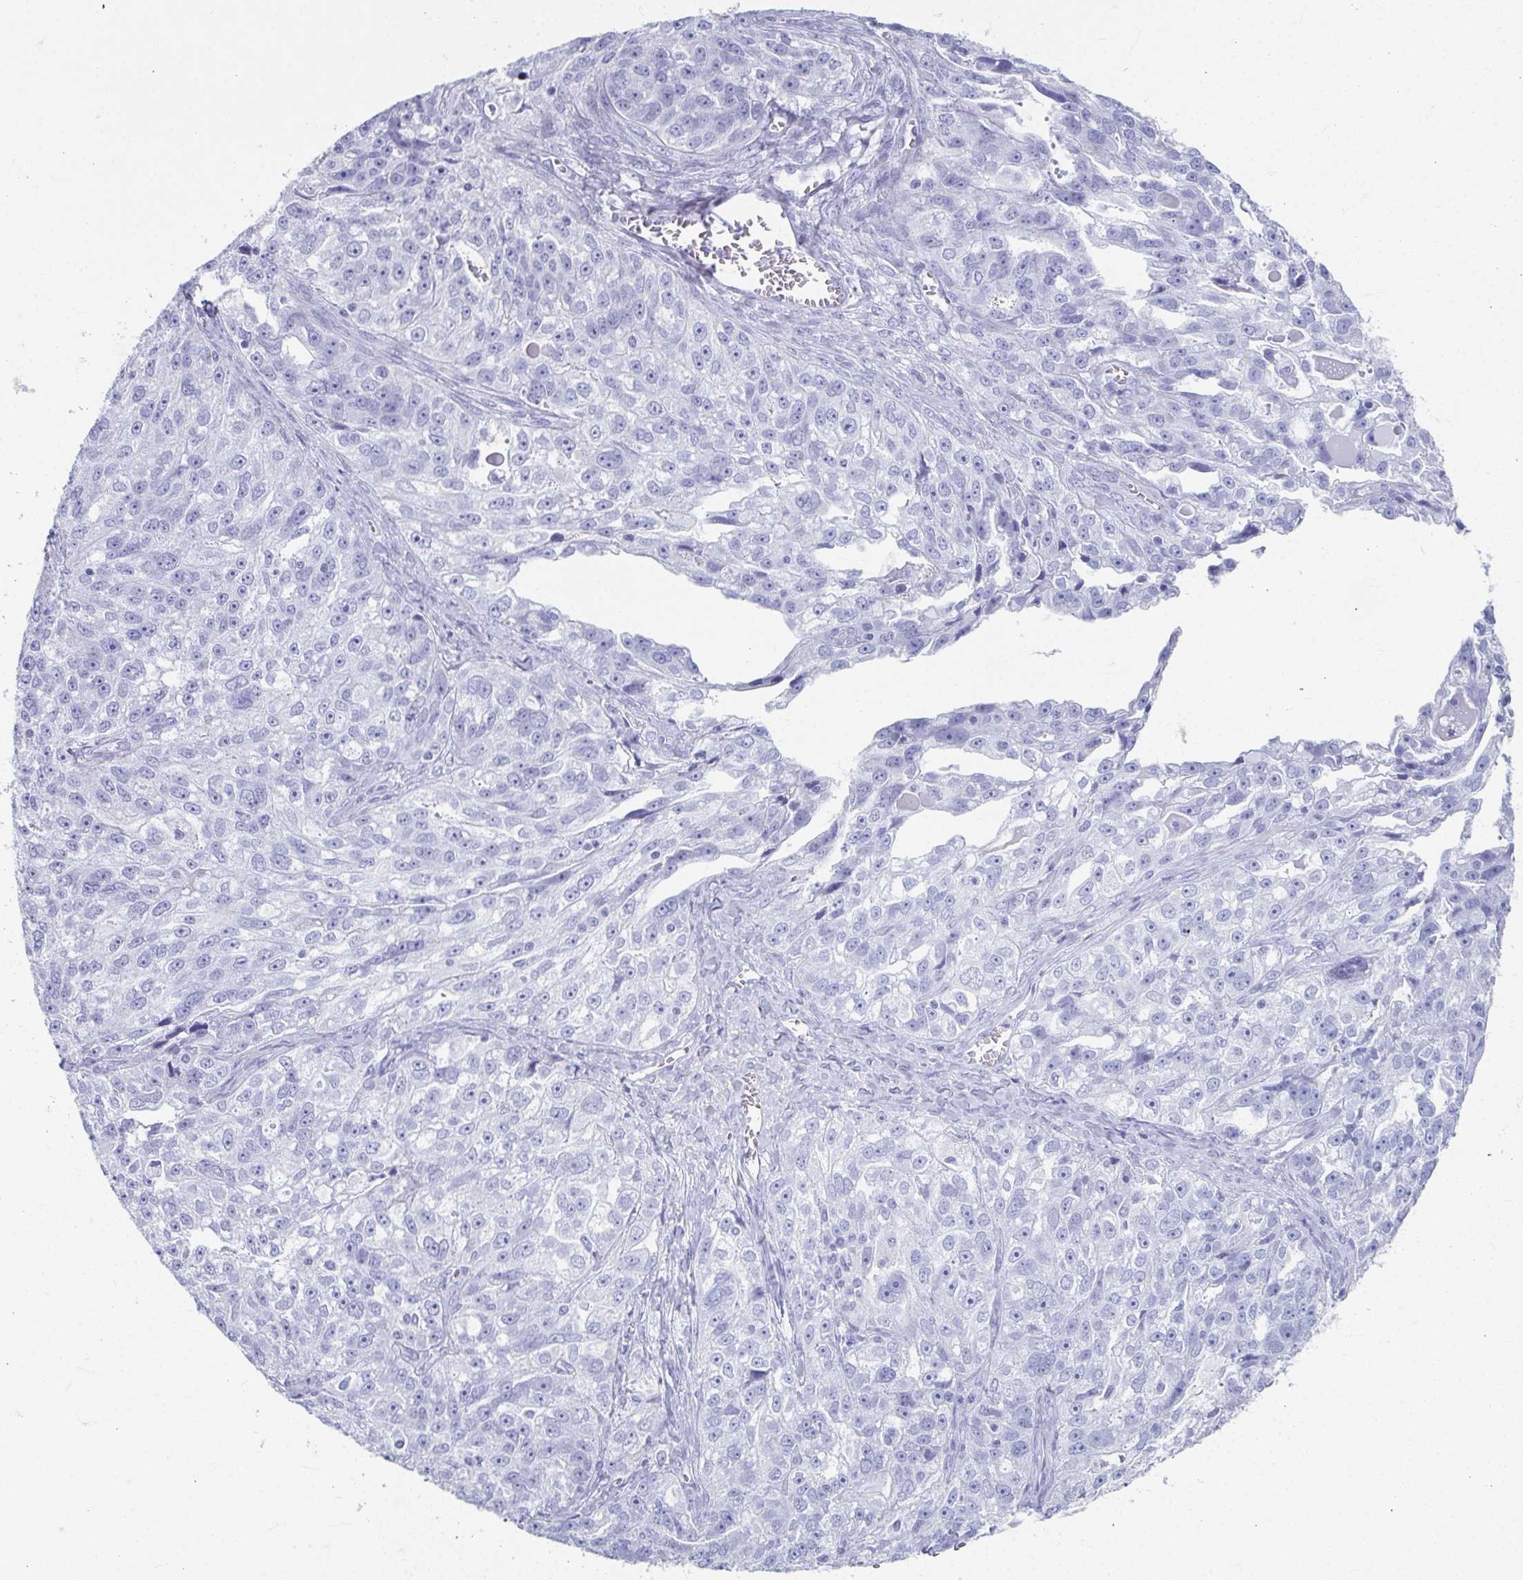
{"staining": {"intensity": "negative", "quantity": "none", "location": "none"}, "tissue": "ovarian cancer", "cell_type": "Tumor cells", "image_type": "cancer", "snomed": [{"axis": "morphology", "description": "Cystadenocarcinoma, serous, NOS"}, {"axis": "topography", "description": "Ovary"}], "caption": "DAB (3,3'-diaminobenzidine) immunohistochemical staining of human ovarian cancer exhibits no significant expression in tumor cells.", "gene": "GHRL", "patient": {"sex": "female", "age": 51}}